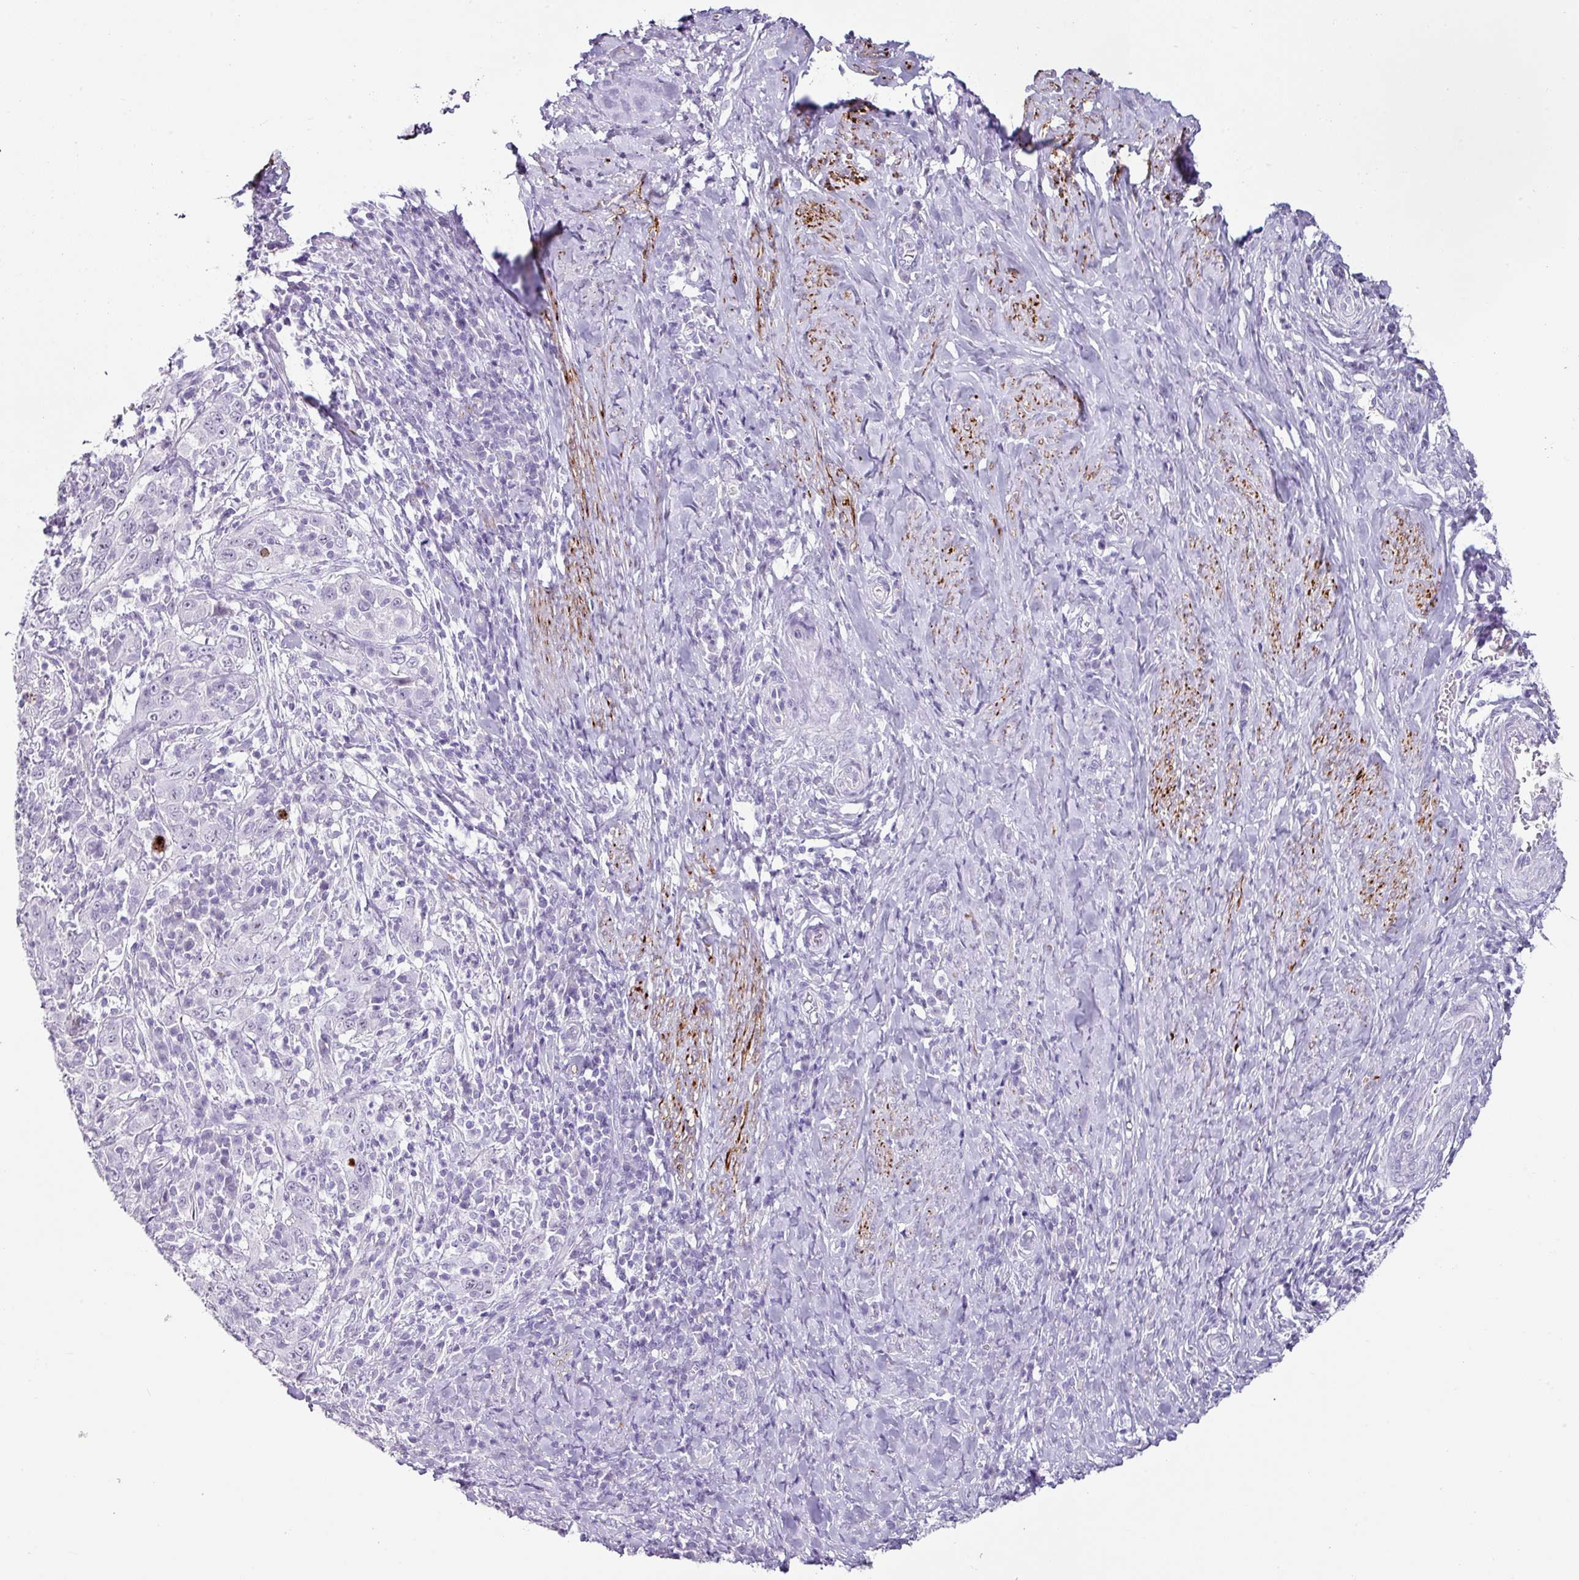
{"staining": {"intensity": "negative", "quantity": "none", "location": "none"}, "tissue": "cervical cancer", "cell_type": "Tumor cells", "image_type": "cancer", "snomed": [{"axis": "morphology", "description": "Squamous cell carcinoma, NOS"}, {"axis": "topography", "description": "Cervix"}], "caption": "Cervical cancer (squamous cell carcinoma) stained for a protein using immunohistochemistry displays no staining tumor cells.", "gene": "TRA2A", "patient": {"sex": "female", "age": 46}}